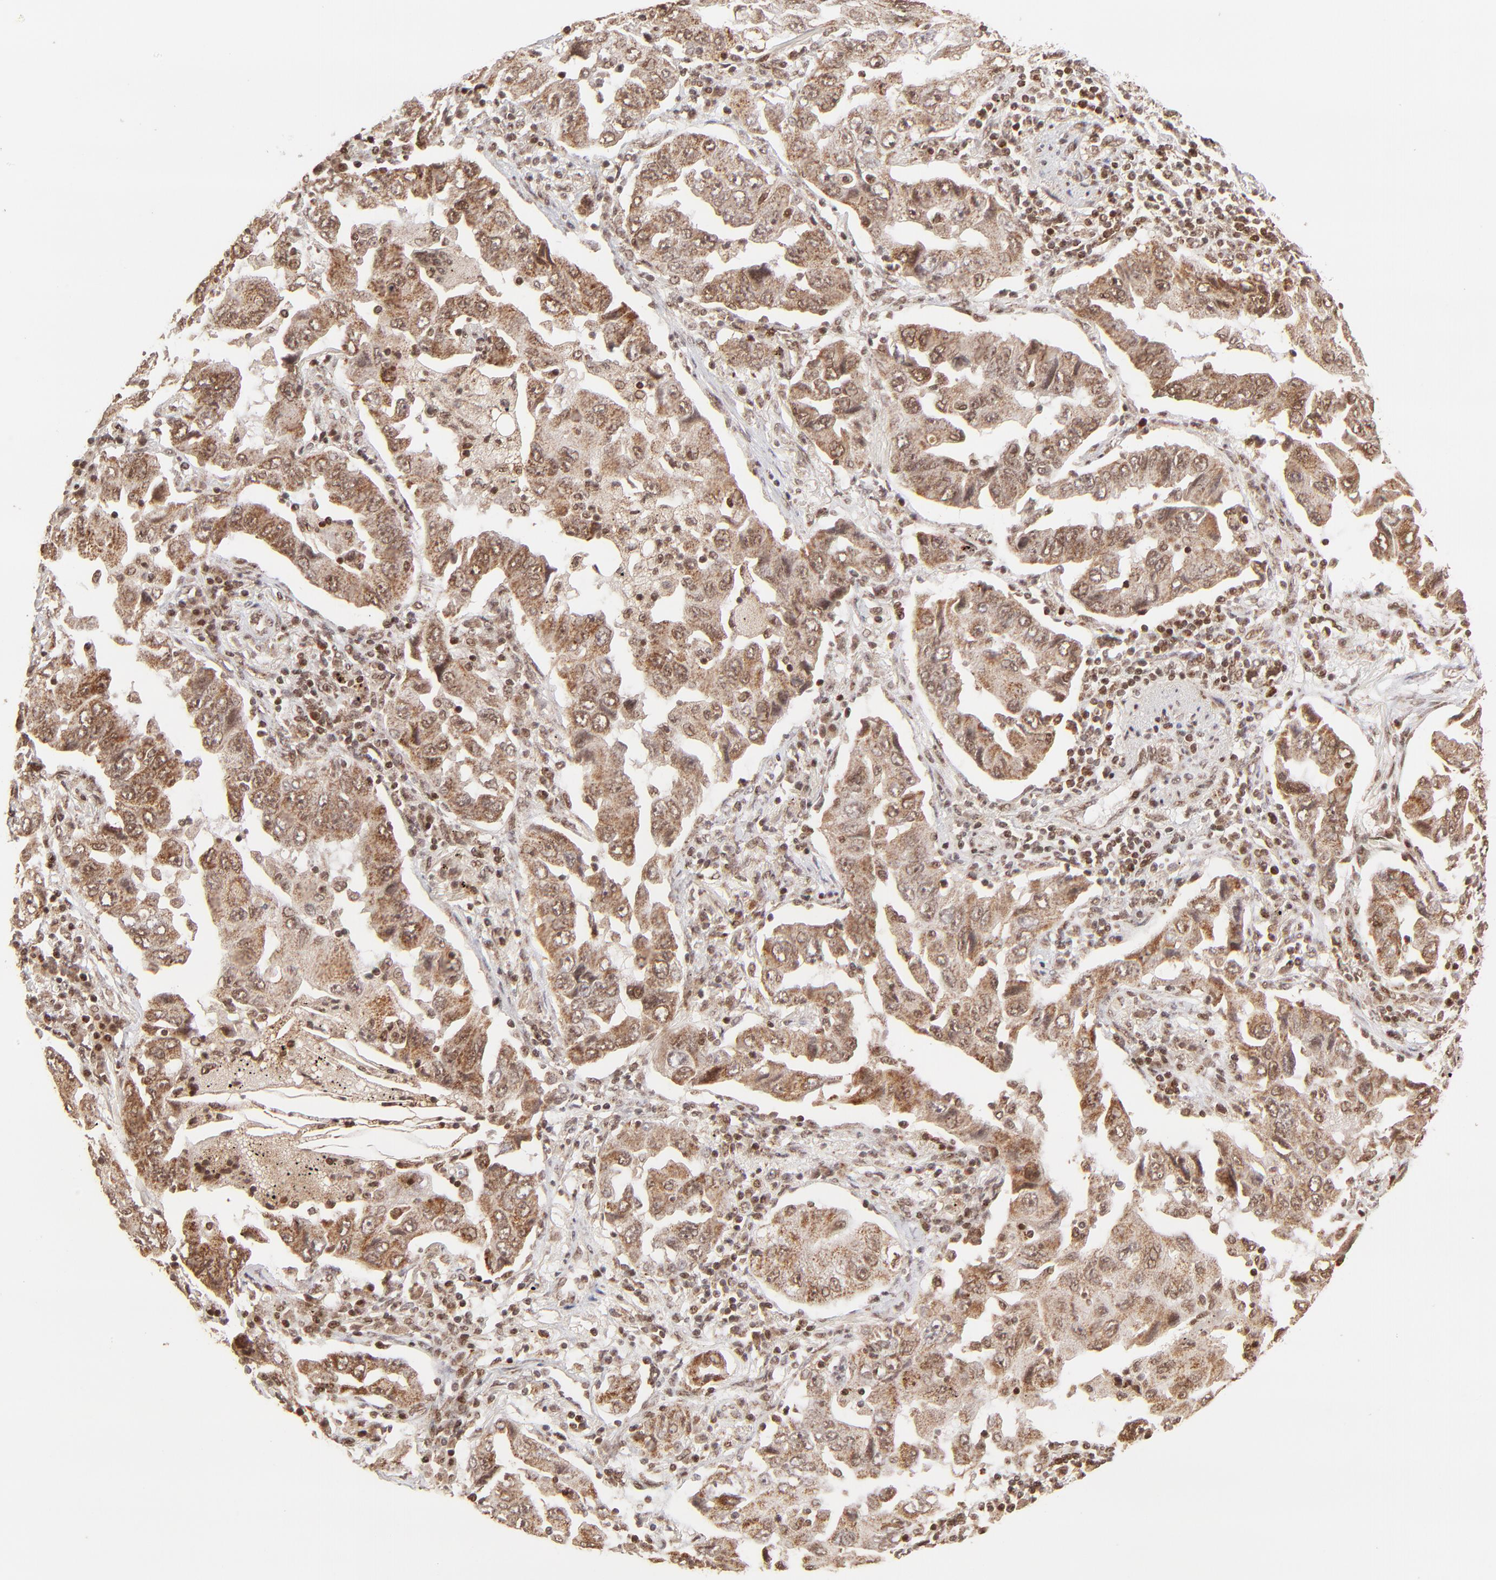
{"staining": {"intensity": "moderate", "quantity": ">75%", "location": "cytoplasmic/membranous"}, "tissue": "lung cancer", "cell_type": "Tumor cells", "image_type": "cancer", "snomed": [{"axis": "morphology", "description": "Adenocarcinoma, NOS"}, {"axis": "topography", "description": "Lung"}], "caption": "Immunohistochemistry (IHC) histopathology image of neoplastic tissue: adenocarcinoma (lung) stained using immunohistochemistry reveals medium levels of moderate protein expression localized specifically in the cytoplasmic/membranous of tumor cells, appearing as a cytoplasmic/membranous brown color.", "gene": "MED15", "patient": {"sex": "female", "age": 65}}